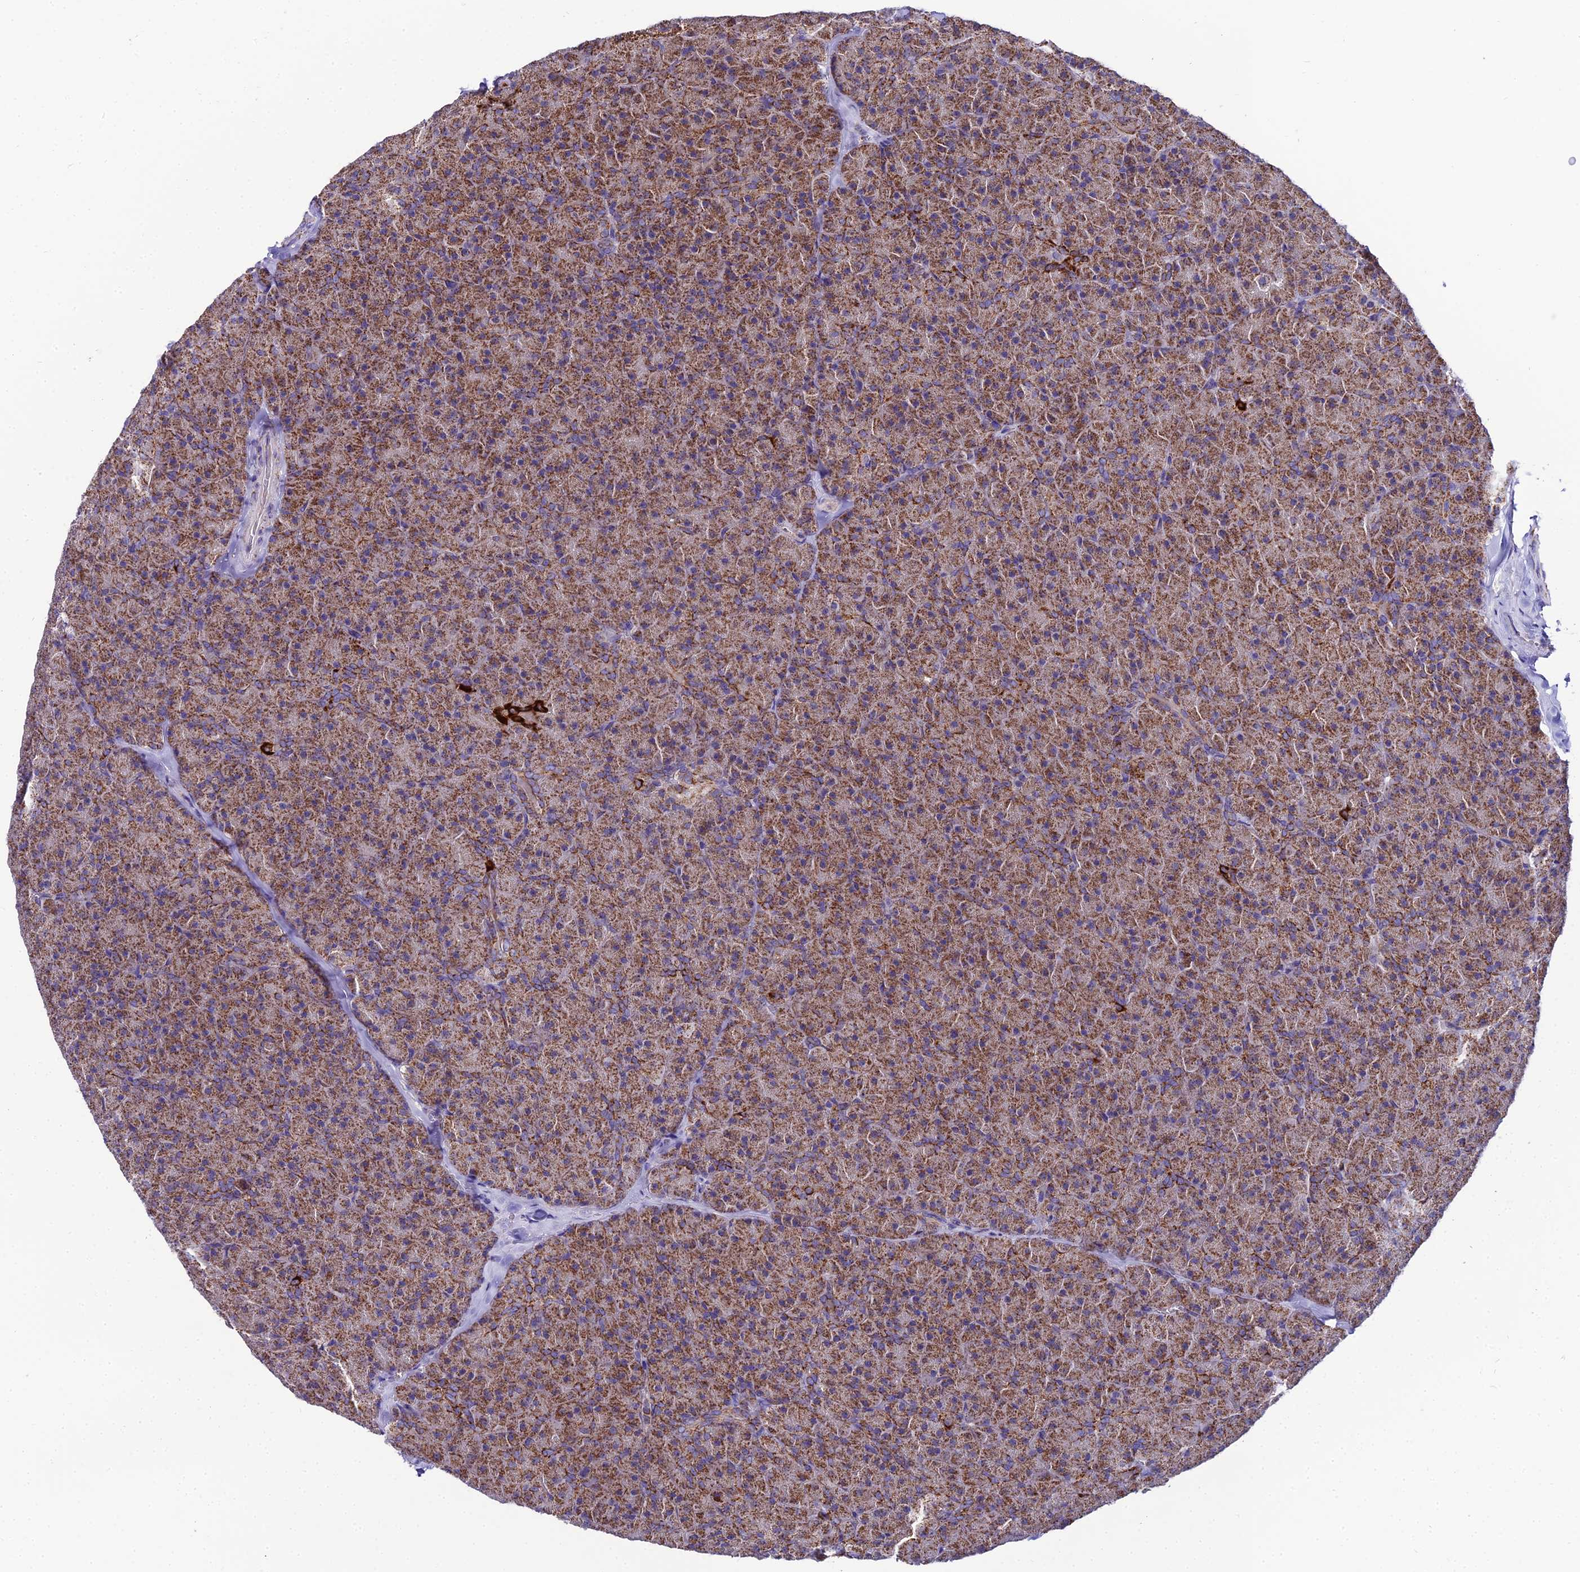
{"staining": {"intensity": "moderate", "quantity": ">75%", "location": "cytoplasmic/membranous"}, "tissue": "pancreas", "cell_type": "Exocrine glandular cells", "image_type": "normal", "snomed": [{"axis": "morphology", "description": "Normal tissue, NOS"}, {"axis": "topography", "description": "Pancreas"}], "caption": "Immunohistochemical staining of unremarkable human pancreas exhibits medium levels of moderate cytoplasmic/membranous expression in about >75% of exocrine glandular cells.", "gene": "PSMD2", "patient": {"sex": "male", "age": 36}}